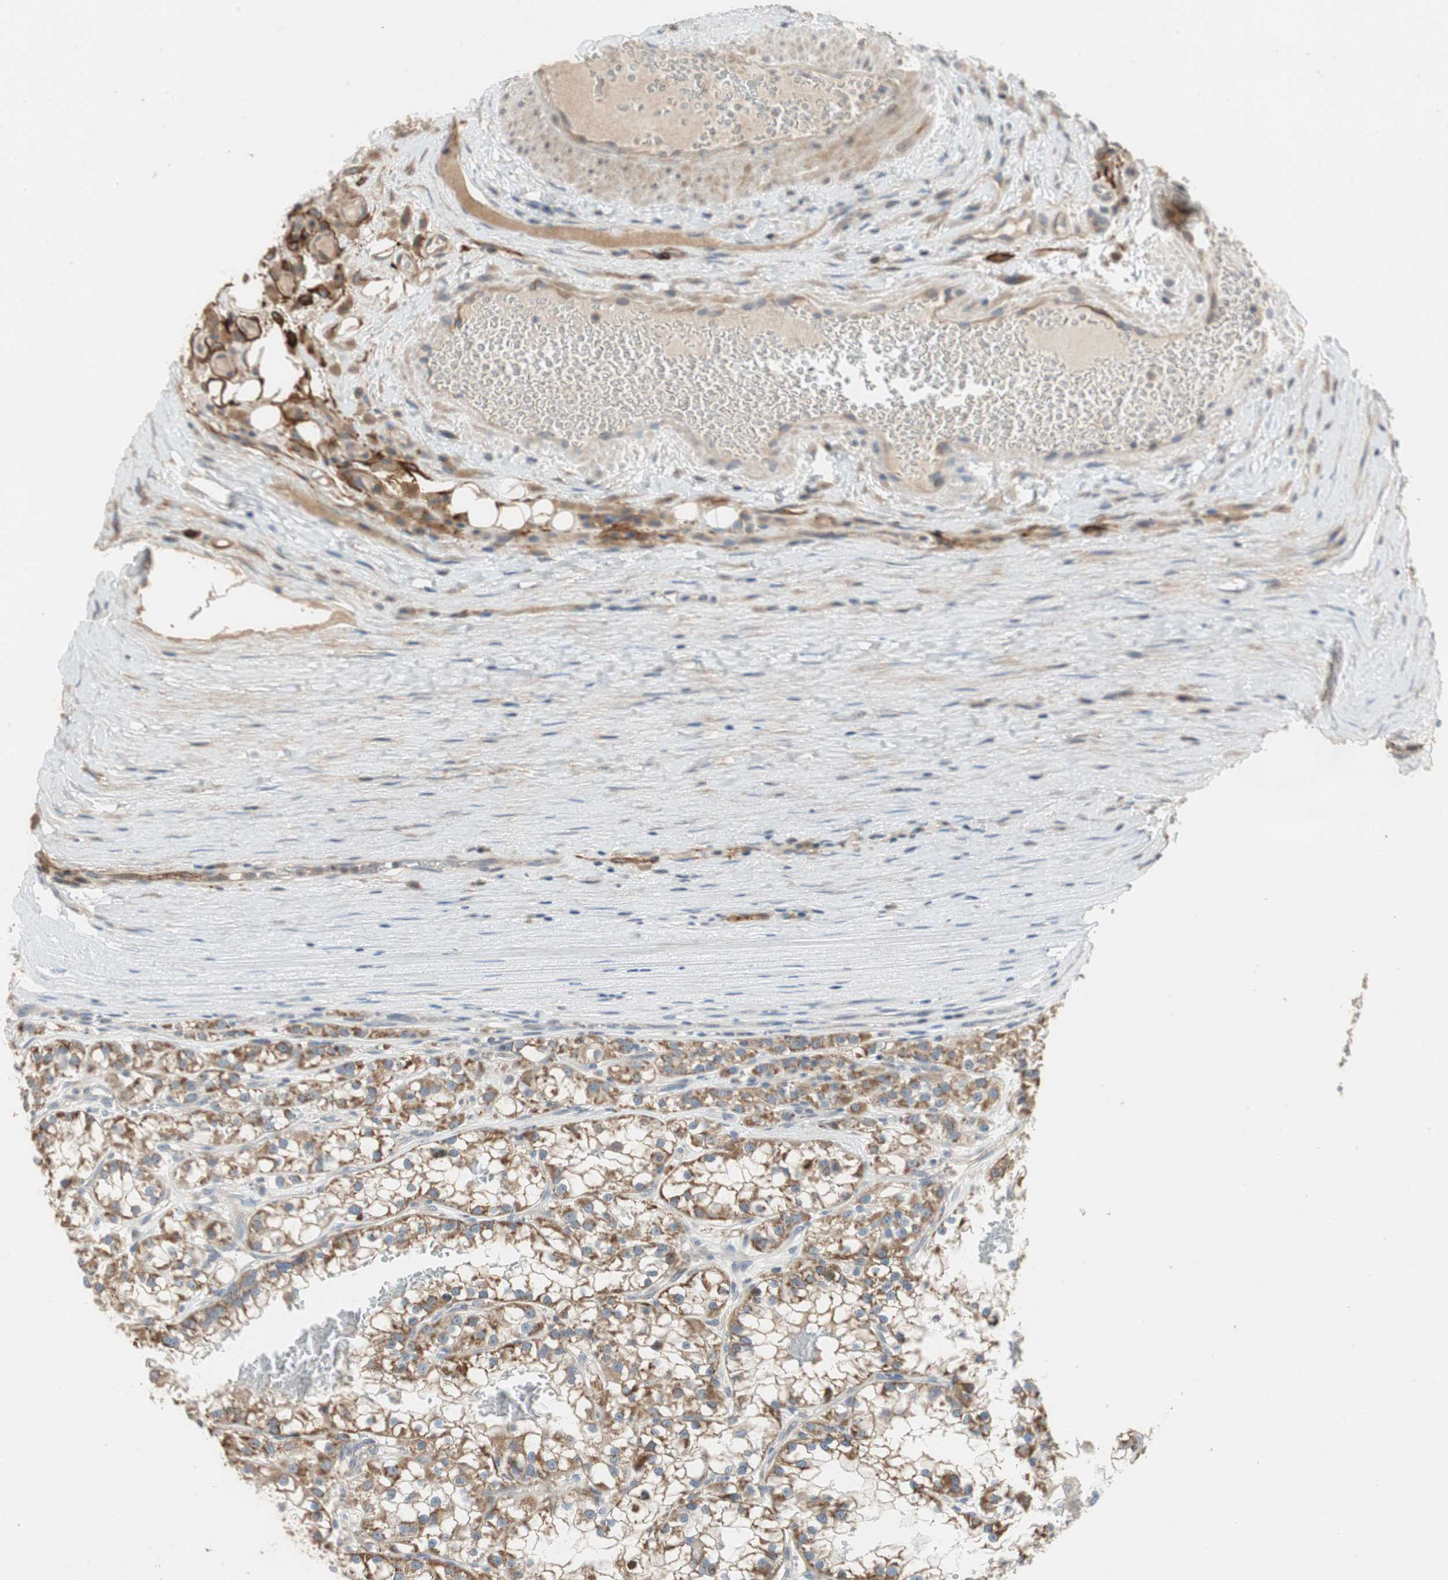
{"staining": {"intensity": "moderate", "quantity": ">75%", "location": "cytoplasmic/membranous"}, "tissue": "renal cancer", "cell_type": "Tumor cells", "image_type": "cancer", "snomed": [{"axis": "morphology", "description": "Adenocarcinoma, NOS"}, {"axis": "topography", "description": "Kidney"}], "caption": "Moderate cytoplasmic/membranous protein staining is identified in approximately >75% of tumor cells in adenocarcinoma (renal). (IHC, brightfield microscopy, high magnification).", "gene": "ALPL", "patient": {"sex": "female", "age": 52}}